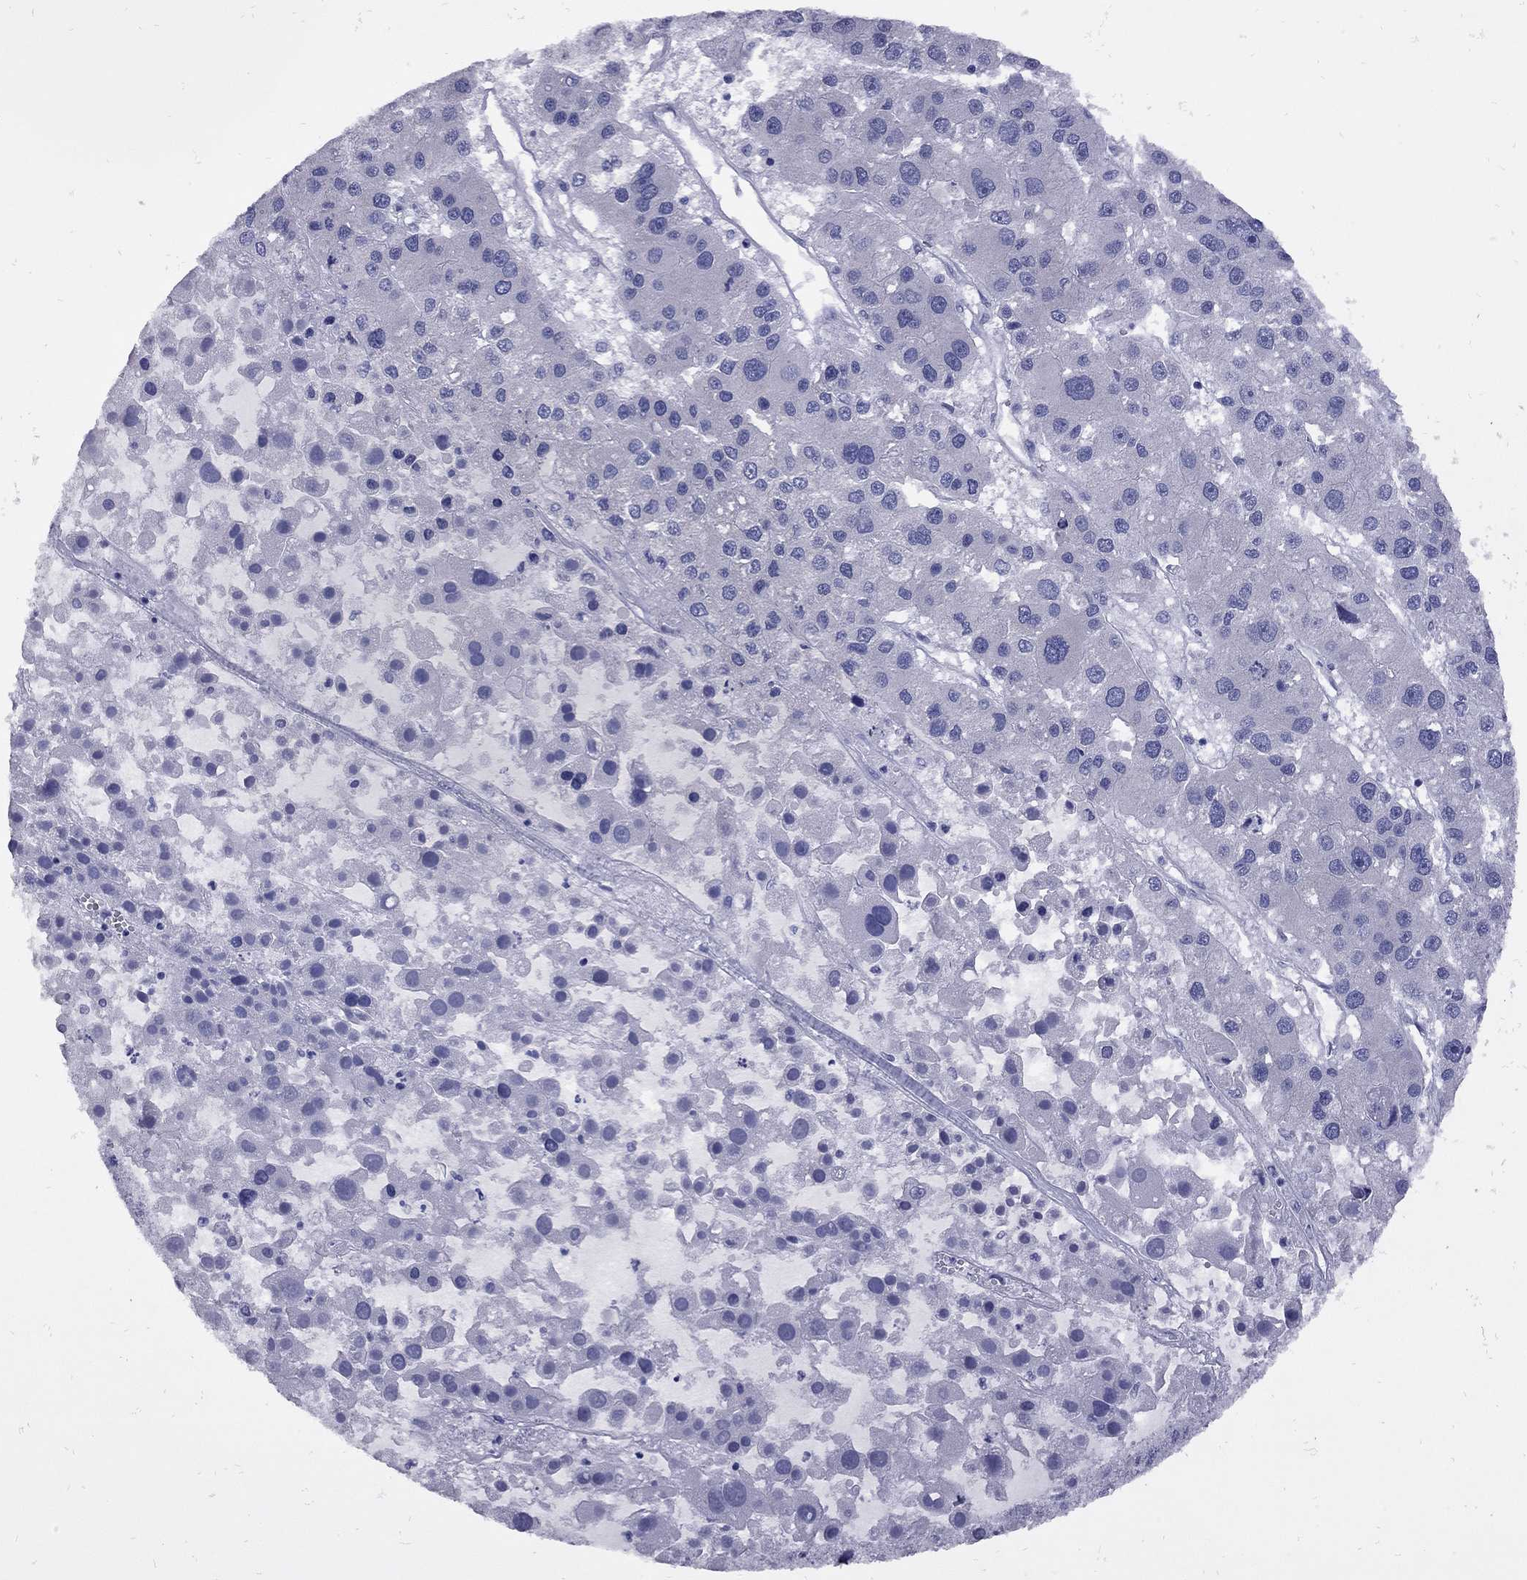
{"staining": {"intensity": "negative", "quantity": "none", "location": "none"}, "tissue": "liver cancer", "cell_type": "Tumor cells", "image_type": "cancer", "snomed": [{"axis": "morphology", "description": "Carcinoma, Hepatocellular, NOS"}, {"axis": "topography", "description": "Liver"}], "caption": "Liver hepatocellular carcinoma stained for a protein using immunohistochemistry displays no staining tumor cells.", "gene": "EPPIN", "patient": {"sex": "male", "age": 73}}